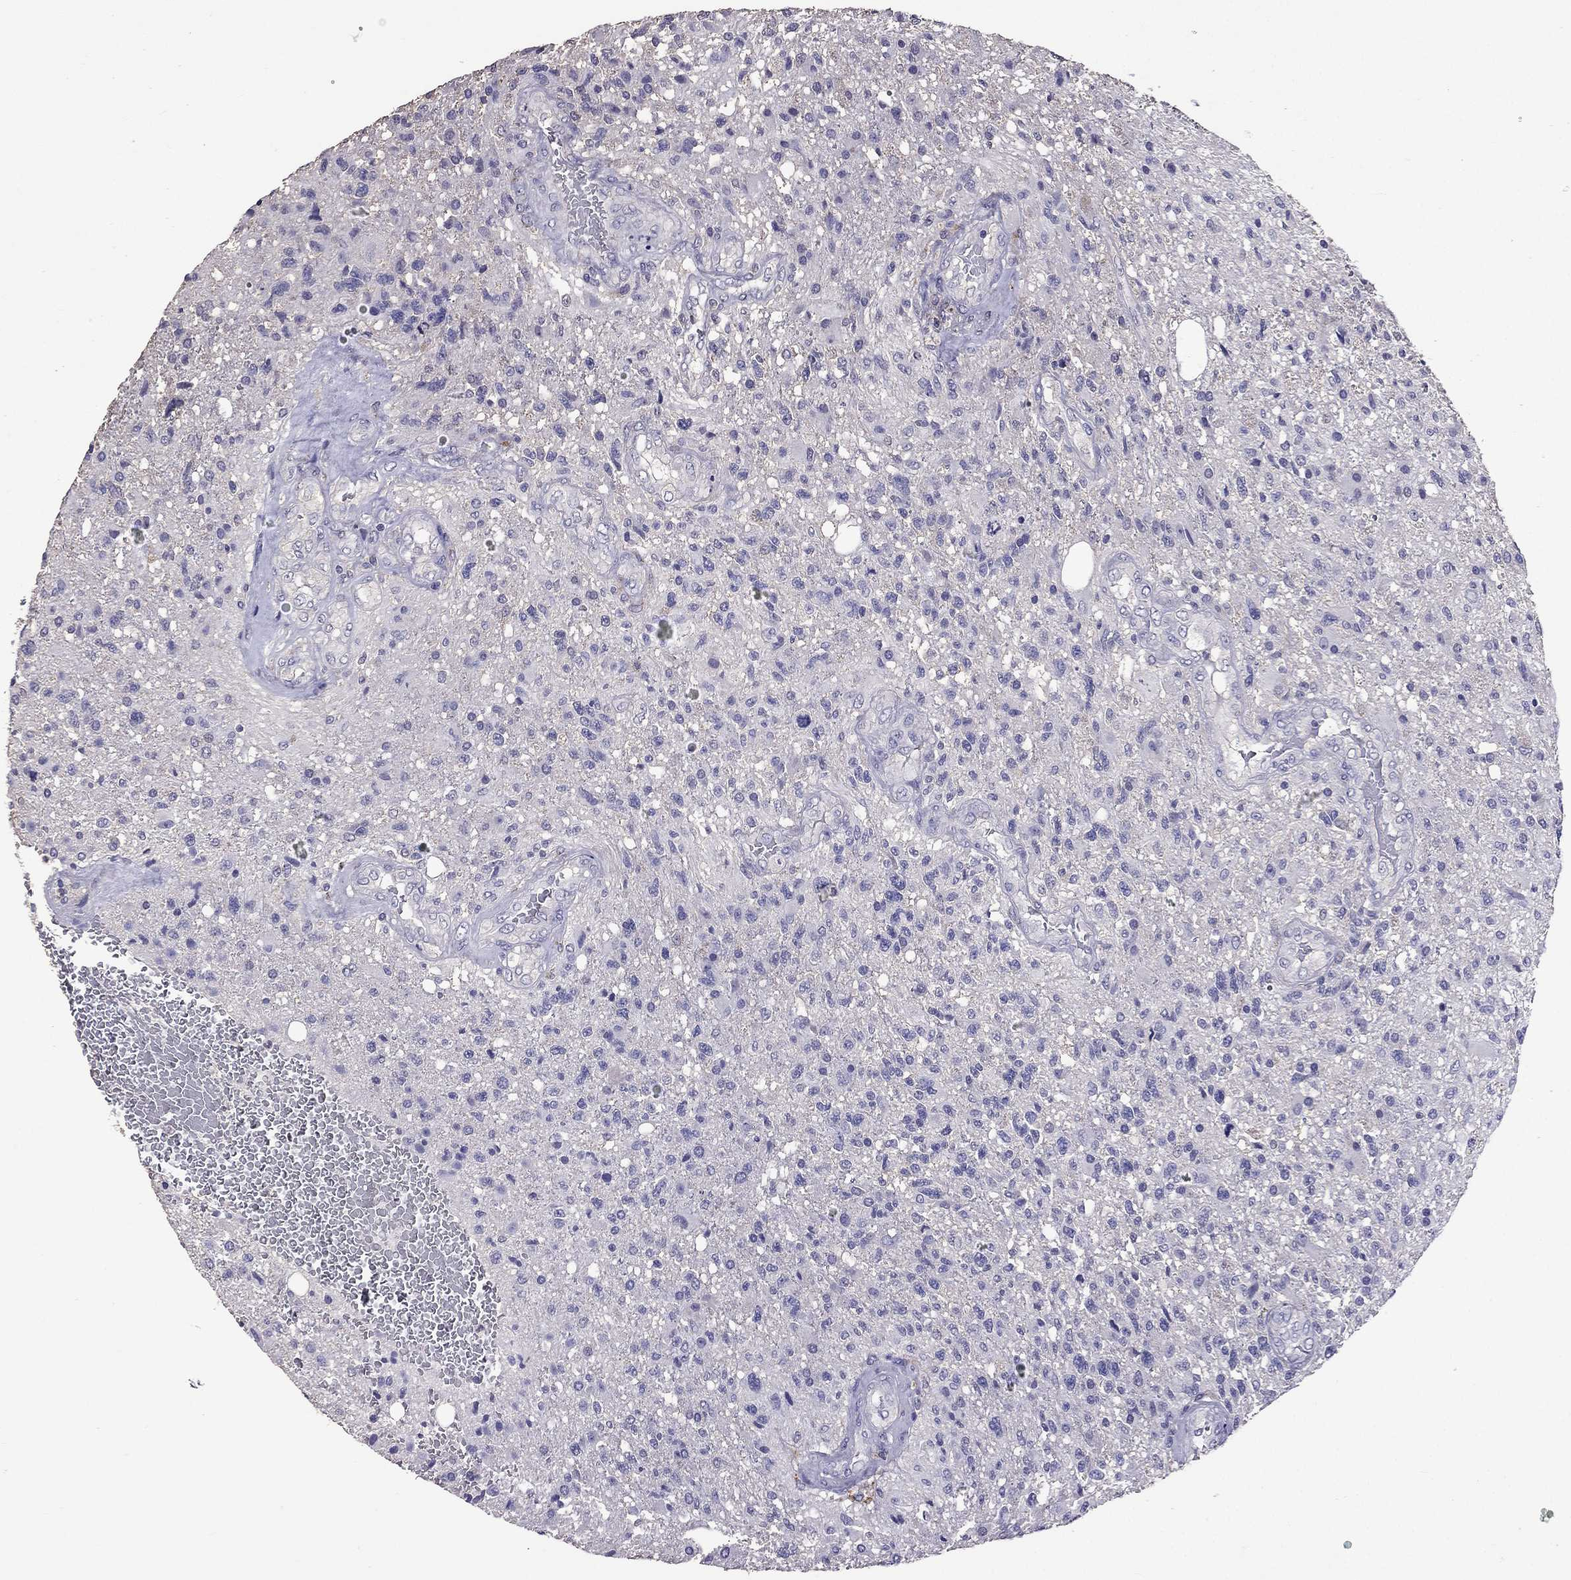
{"staining": {"intensity": "negative", "quantity": "none", "location": "none"}, "tissue": "glioma", "cell_type": "Tumor cells", "image_type": "cancer", "snomed": [{"axis": "morphology", "description": "Glioma, malignant, High grade"}, {"axis": "topography", "description": "Brain"}], "caption": "Glioma was stained to show a protein in brown. There is no significant expression in tumor cells.", "gene": "NKX3-1", "patient": {"sex": "male", "age": 56}}